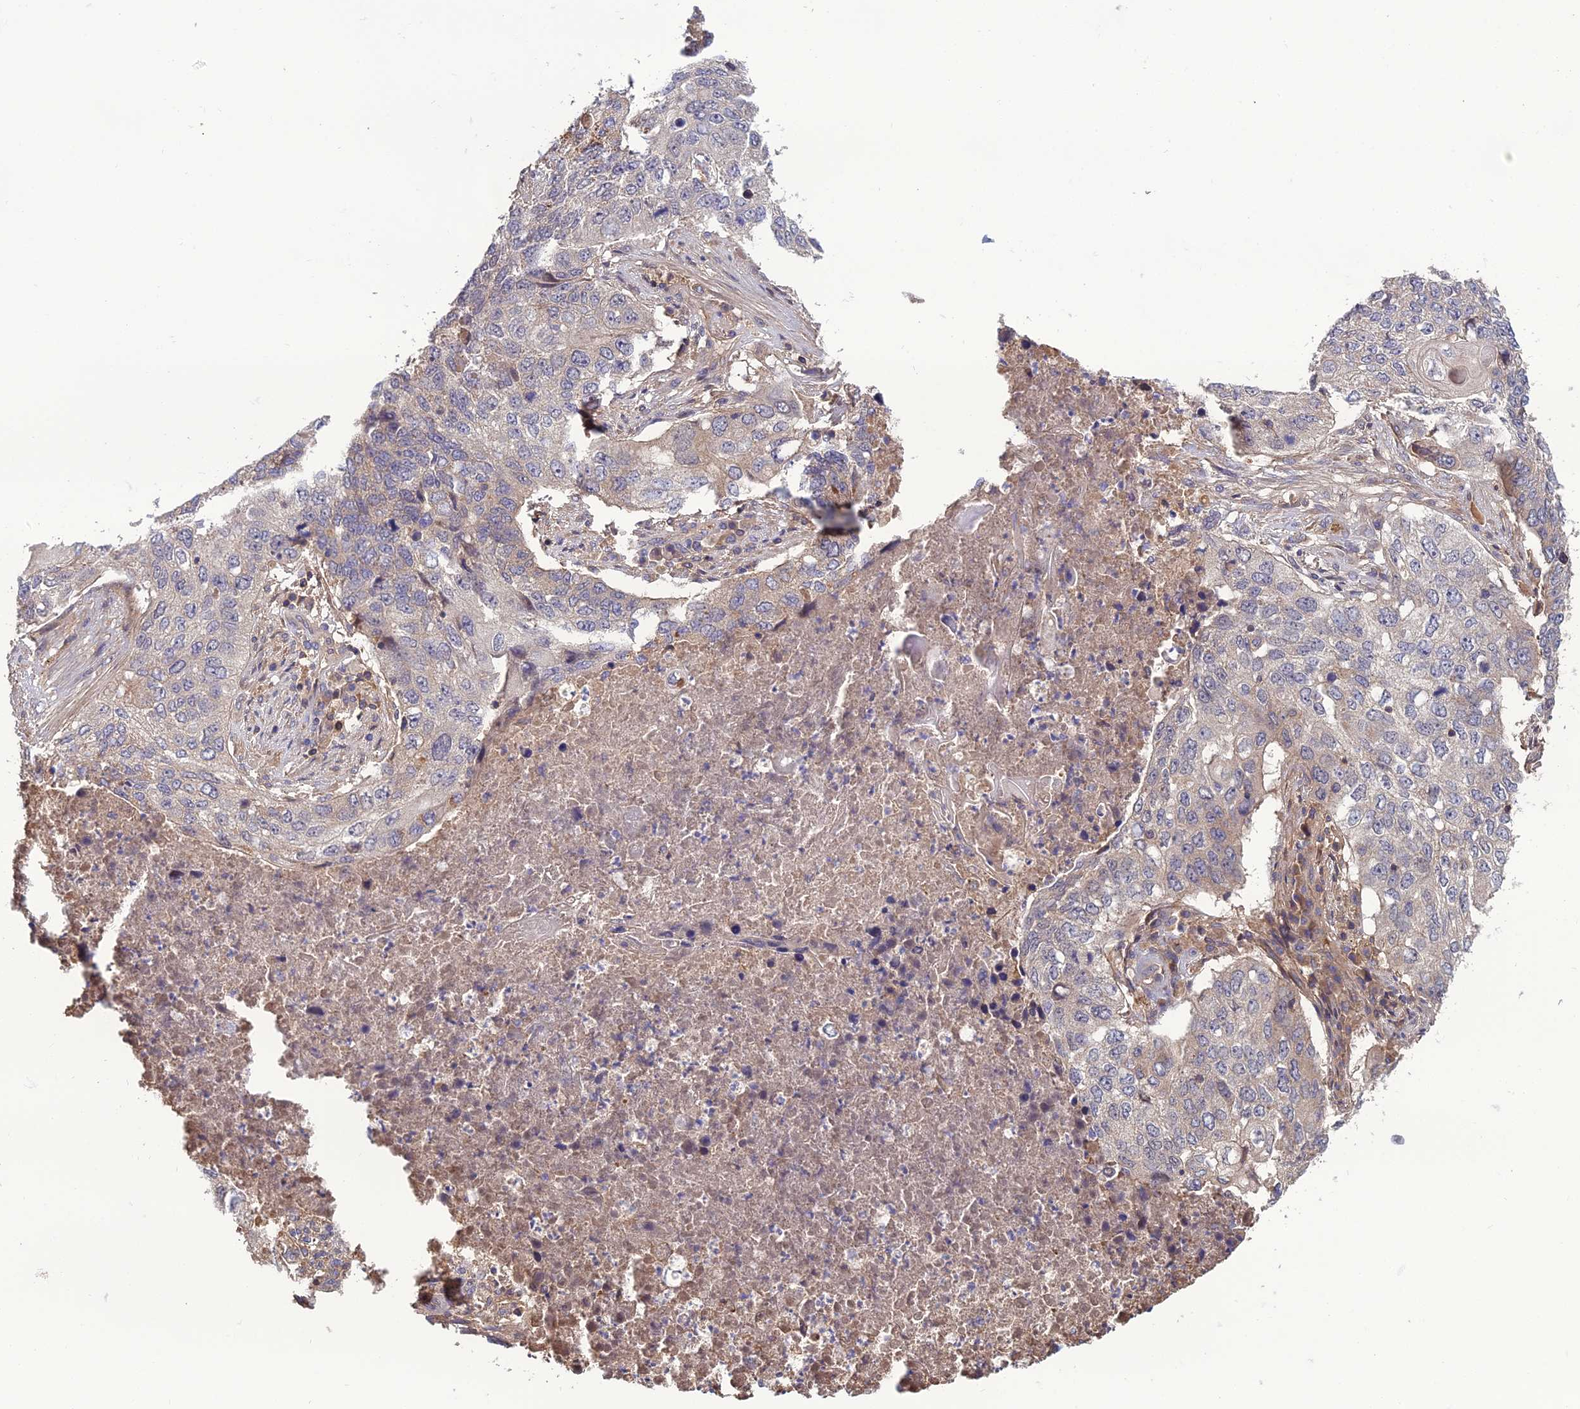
{"staining": {"intensity": "negative", "quantity": "none", "location": "none"}, "tissue": "lung cancer", "cell_type": "Tumor cells", "image_type": "cancer", "snomed": [{"axis": "morphology", "description": "Squamous cell carcinoma, NOS"}, {"axis": "topography", "description": "Lung"}], "caption": "Lung squamous cell carcinoma stained for a protein using immunohistochemistry exhibits no positivity tumor cells.", "gene": "GALR2", "patient": {"sex": "female", "age": 63}}